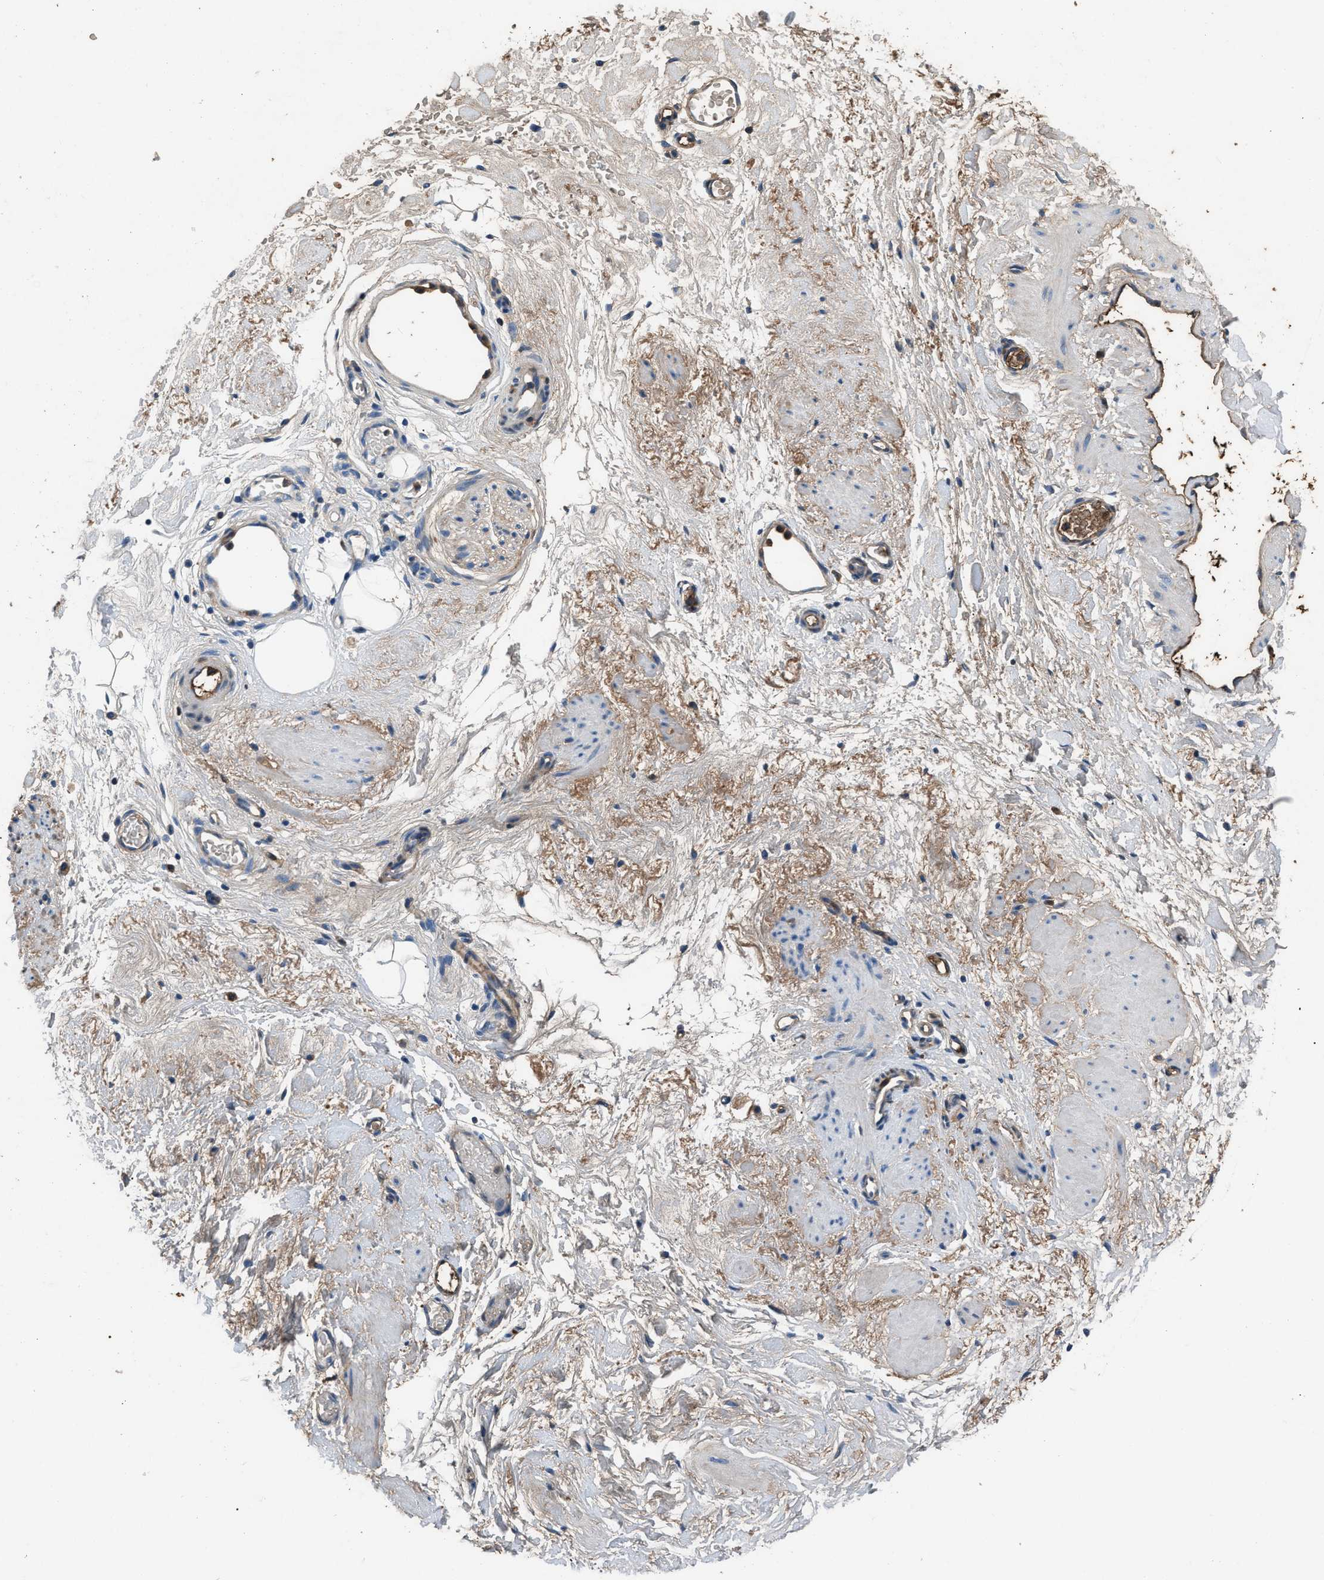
{"staining": {"intensity": "negative", "quantity": "none", "location": "none"}, "tissue": "adipose tissue", "cell_type": "Adipocytes", "image_type": "normal", "snomed": [{"axis": "morphology", "description": "Normal tissue, NOS"}, {"axis": "topography", "description": "Soft tissue"}], "caption": "The photomicrograph shows no staining of adipocytes in normal adipose tissue. (Immunohistochemistry (ihc), brightfield microscopy, high magnification).", "gene": "STC1", "patient": {"sex": "male", "age": 72}}